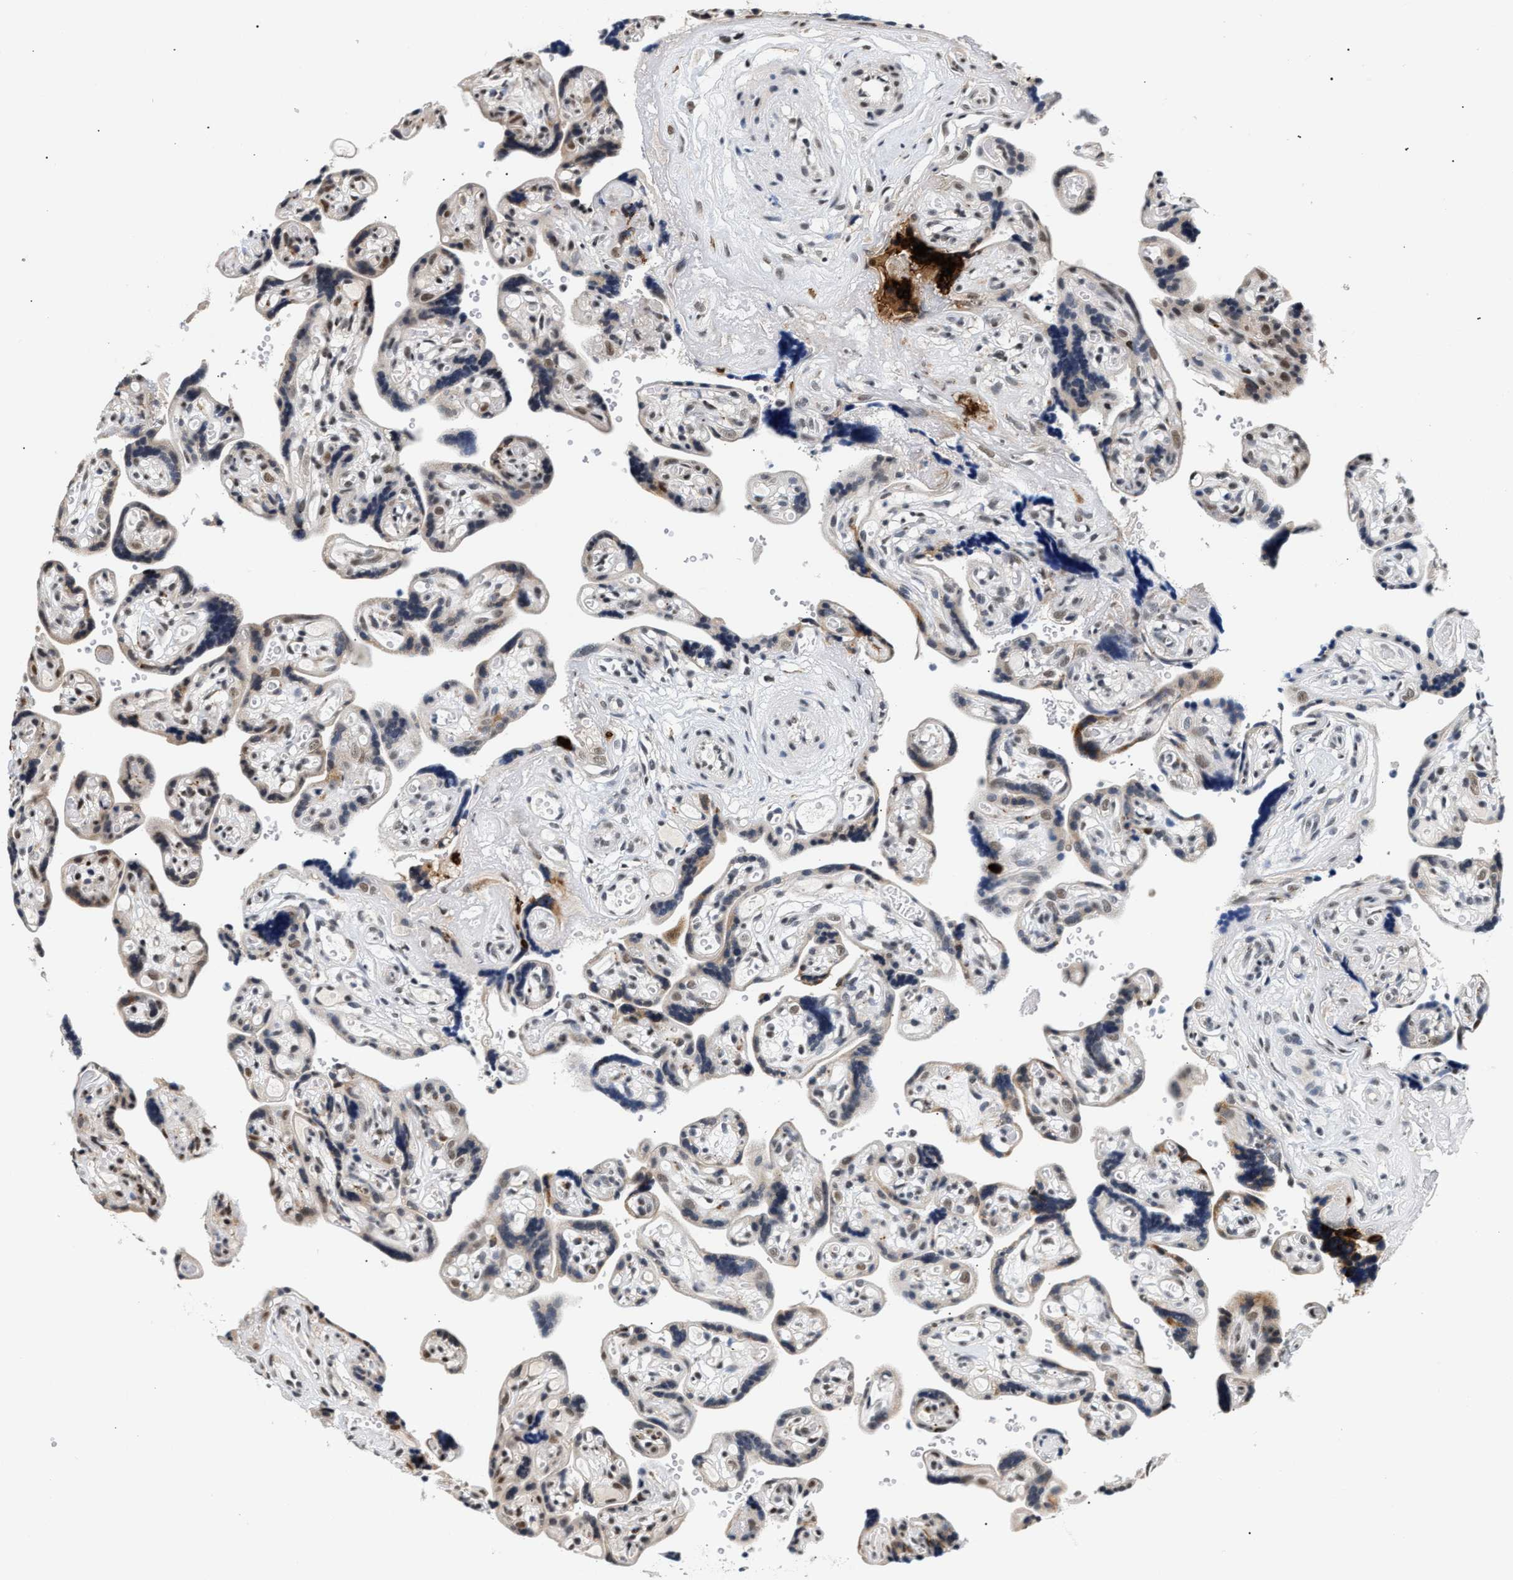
{"staining": {"intensity": "strong", "quantity": "25%-75%", "location": "cytoplasmic/membranous"}, "tissue": "placenta", "cell_type": "Decidual cells", "image_type": "normal", "snomed": [{"axis": "morphology", "description": "Normal tissue, NOS"}, {"axis": "topography", "description": "Placenta"}], "caption": "Decidual cells exhibit strong cytoplasmic/membranous staining in about 25%-75% of cells in normal placenta.", "gene": "THOC1", "patient": {"sex": "female", "age": 30}}